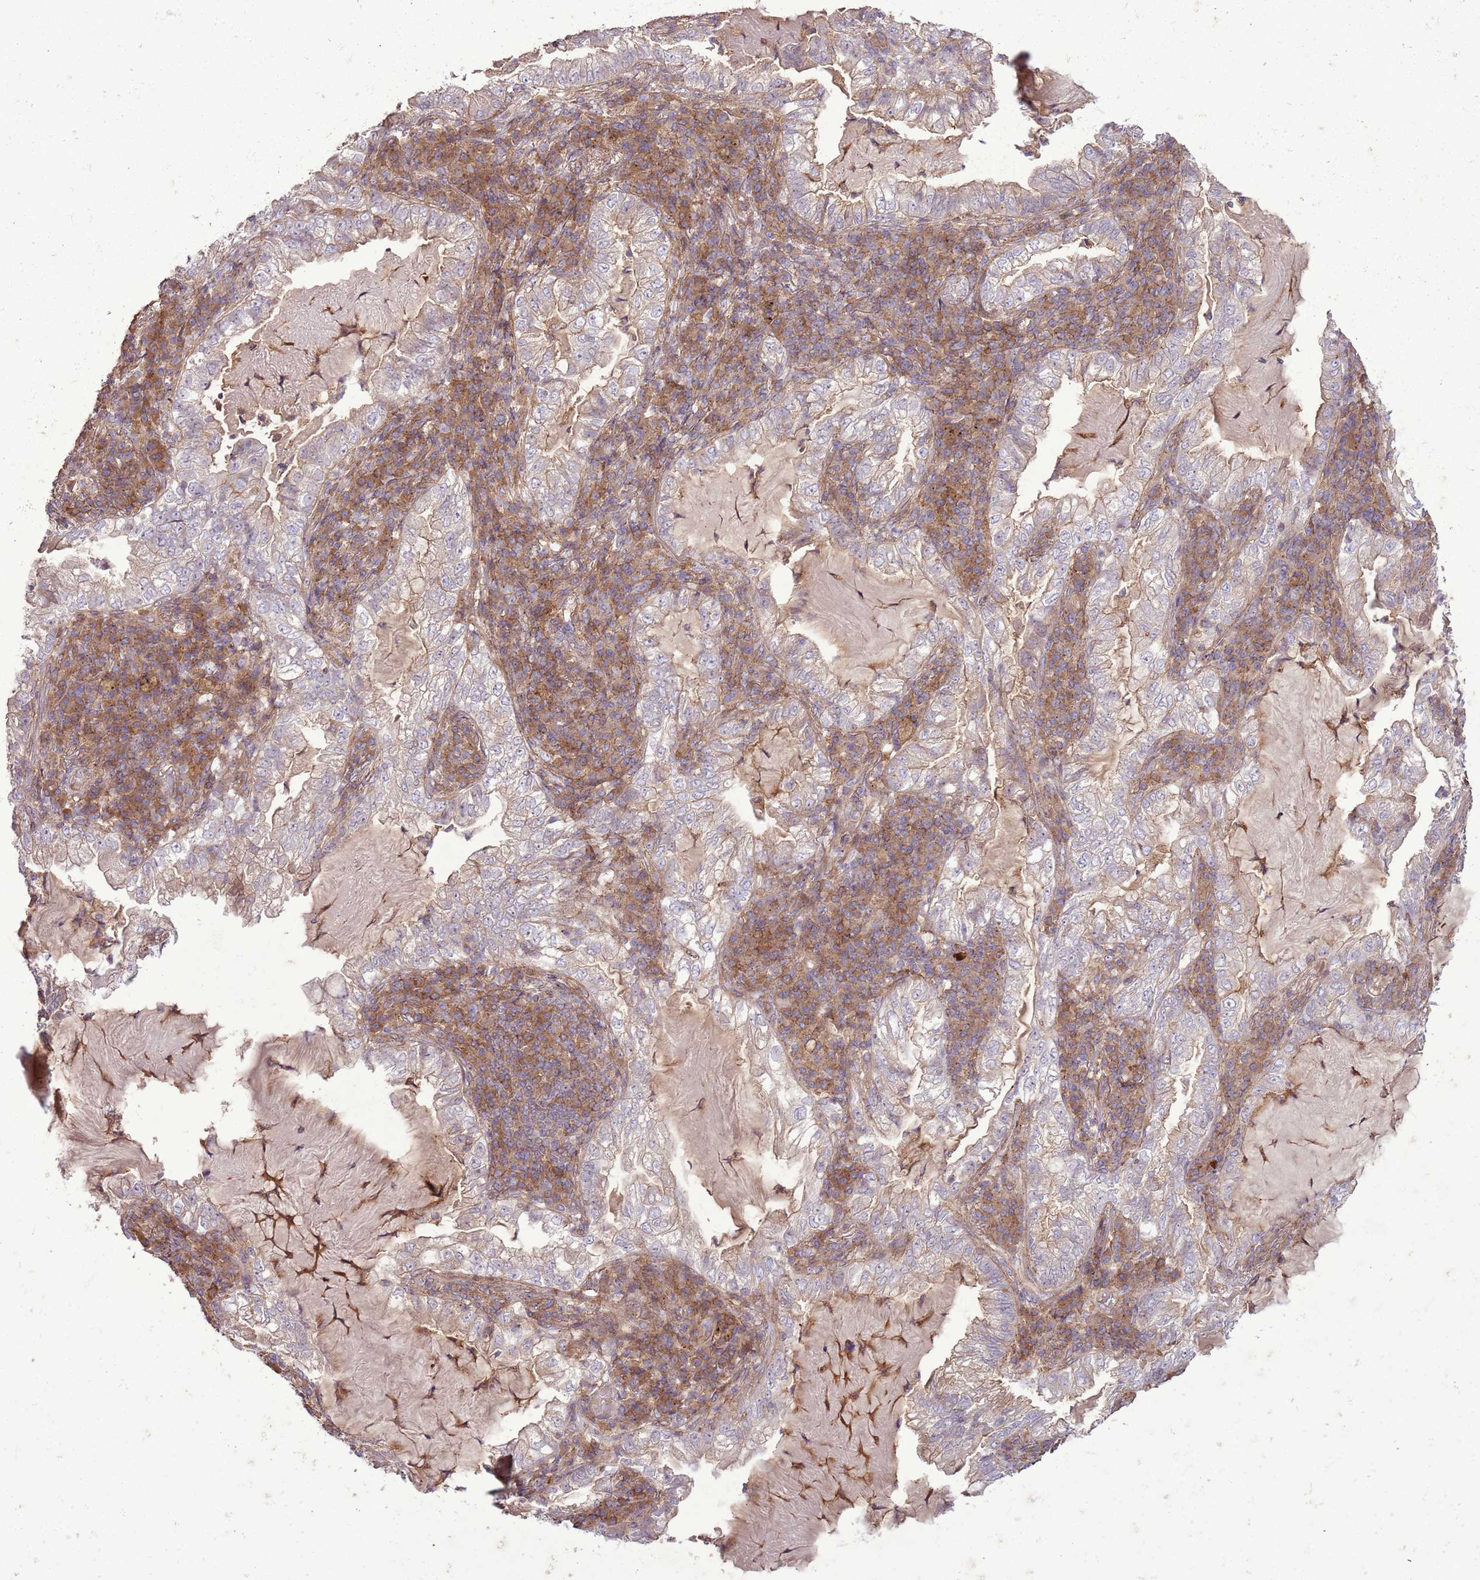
{"staining": {"intensity": "weak", "quantity": "<25%", "location": "cytoplasmic/membranous"}, "tissue": "lung cancer", "cell_type": "Tumor cells", "image_type": "cancer", "snomed": [{"axis": "morphology", "description": "Adenocarcinoma, NOS"}, {"axis": "topography", "description": "Lung"}], "caption": "Tumor cells are negative for brown protein staining in lung cancer (adenocarcinoma). Nuclei are stained in blue.", "gene": "ANKRD24", "patient": {"sex": "female", "age": 73}}